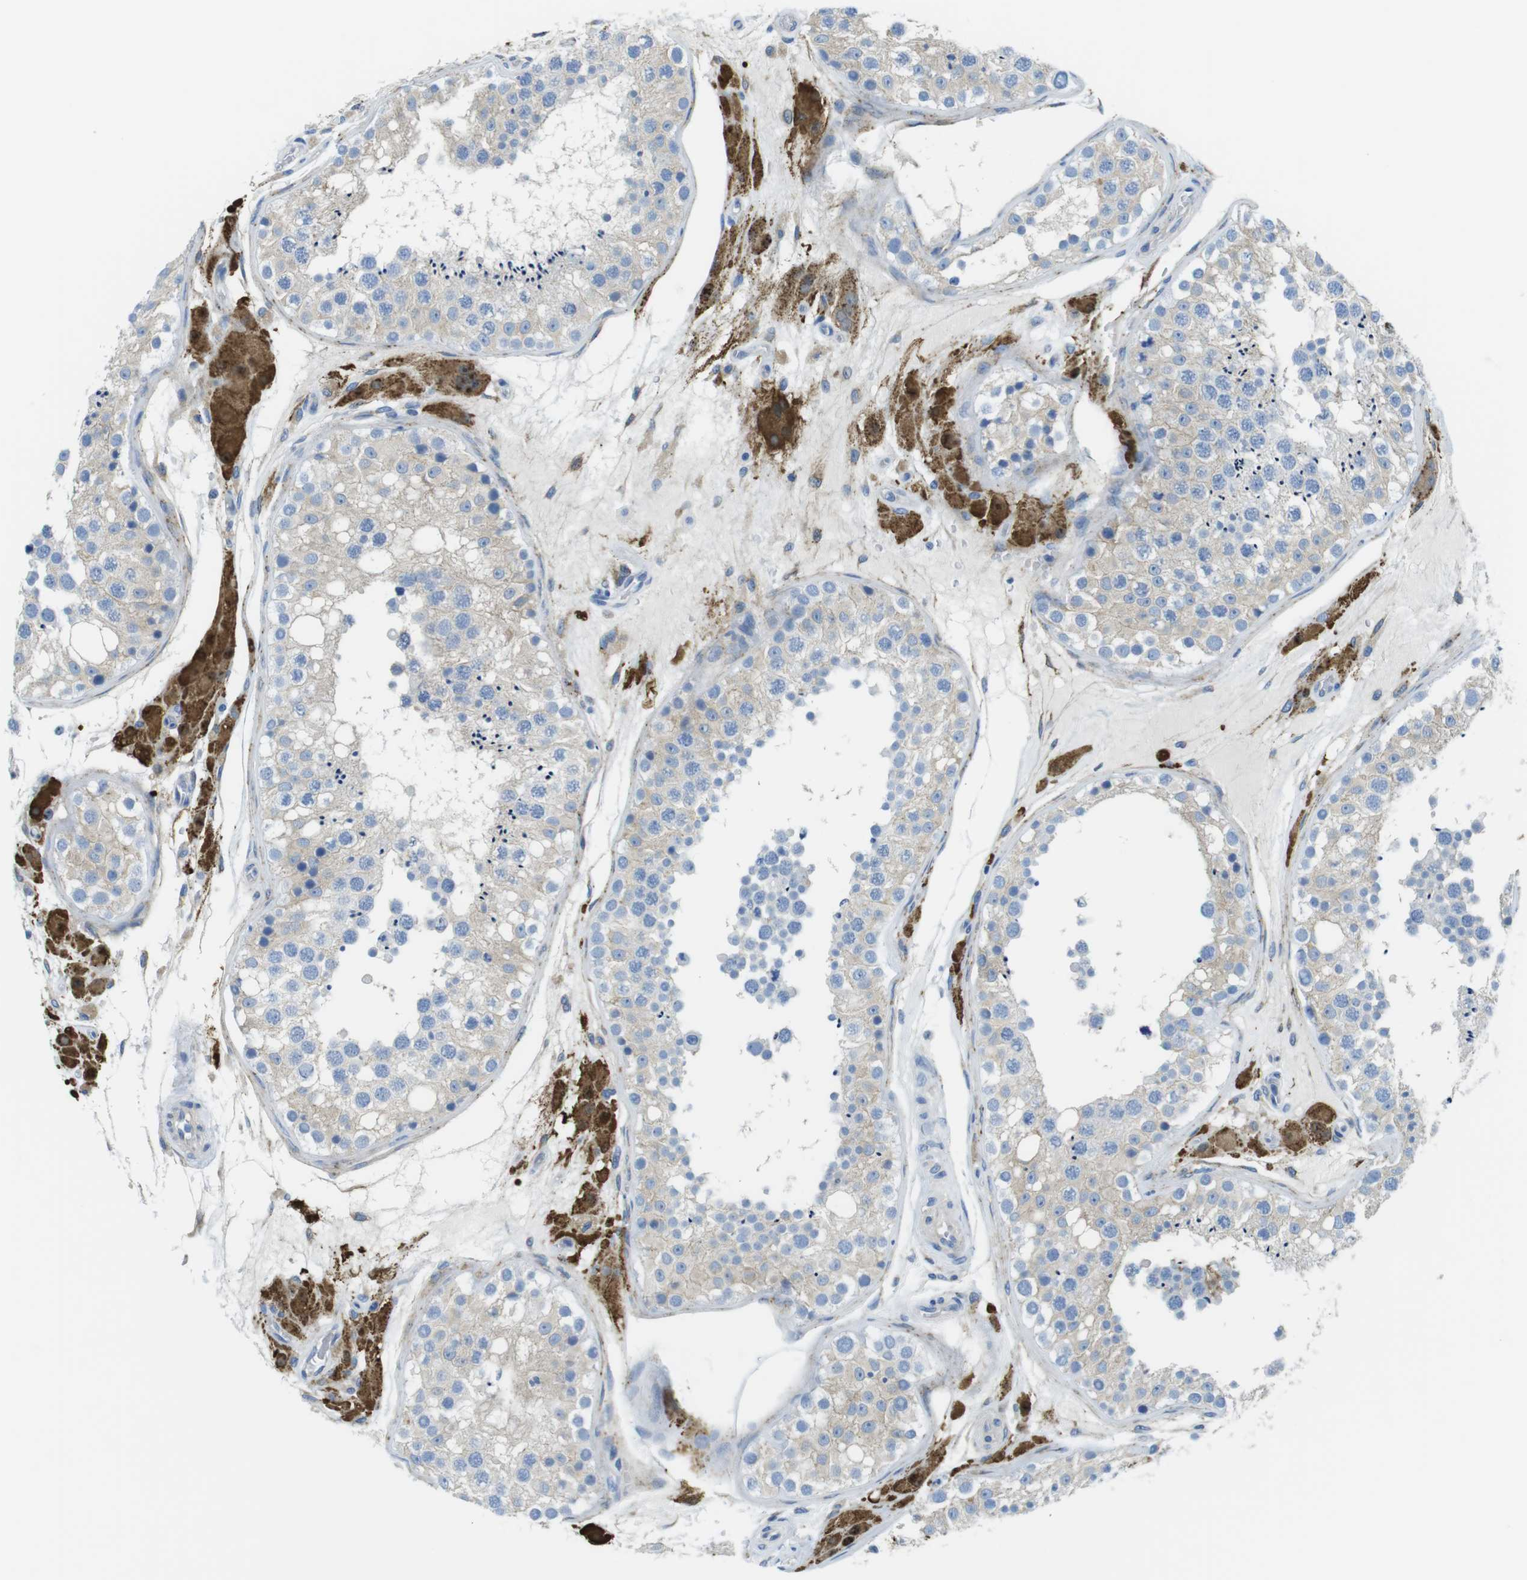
{"staining": {"intensity": "weak", "quantity": "25%-75%", "location": "cytoplasmic/membranous"}, "tissue": "testis", "cell_type": "Cells in seminiferous ducts", "image_type": "normal", "snomed": [{"axis": "morphology", "description": "Normal tissue, NOS"}, {"axis": "topography", "description": "Testis"}], "caption": "Cells in seminiferous ducts reveal low levels of weak cytoplasmic/membranous expression in about 25%-75% of cells in unremarkable testis. The staining was performed using DAB (3,3'-diaminobenzidine) to visualize the protein expression in brown, while the nuclei were stained in blue with hematoxylin (Magnification: 20x).", "gene": "CDH8", "patient": {"sex": "male", "age": 26}}